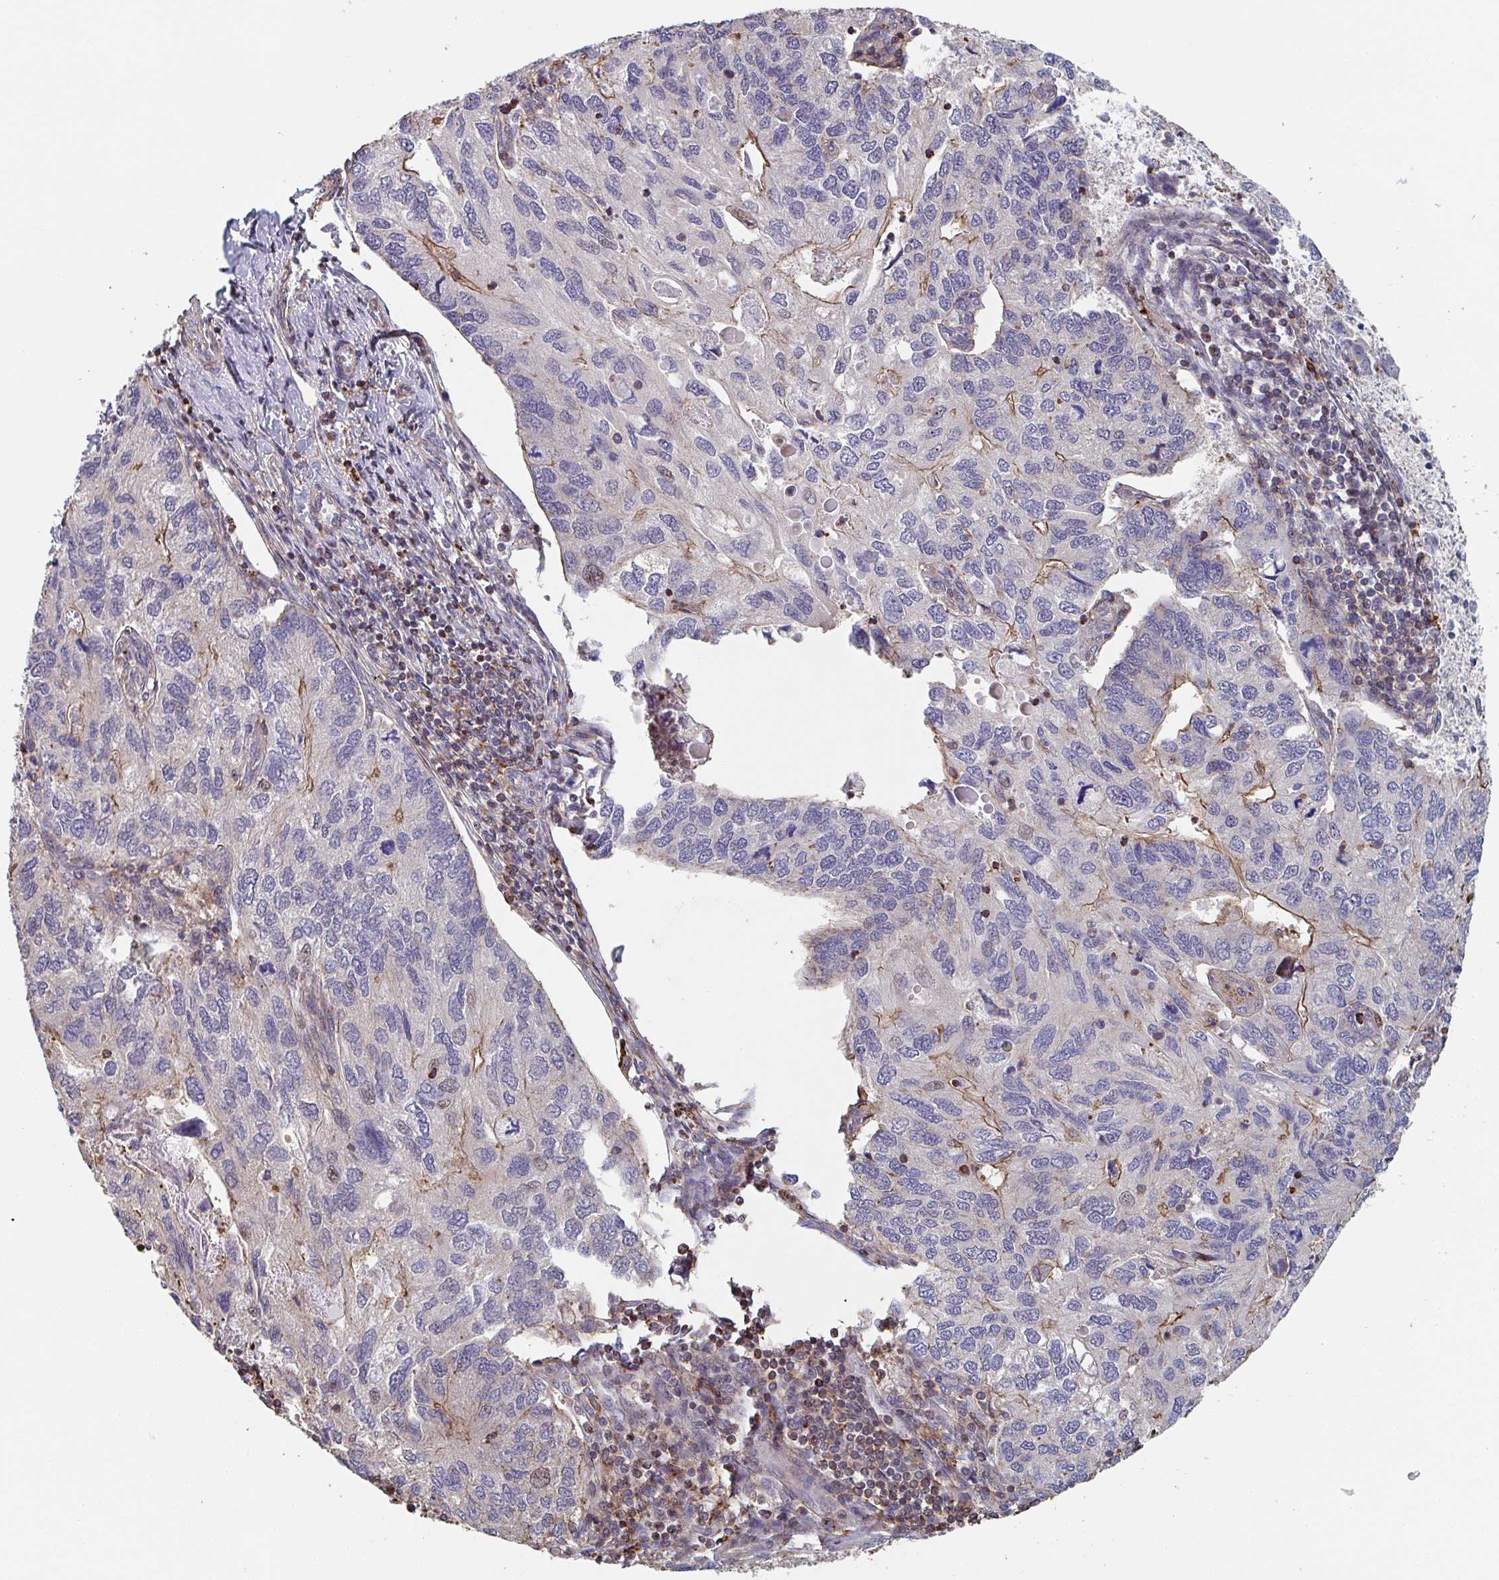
{"staining": {"intensity": "moderate", "quantity": "<25%", "location": "cytoplasmic/membranous"}, "tissue": "endometrial cancer", "cell_type": "Tumor cells", "image_type": "cancer", "snomed": [{"axis": "morphology", "description": "Carcinoma, NOS"}, {"axis": "topography", "description": "Uterus"}], "caption": "Endometrial cancer was stained to show a protein in brown. There is low levels of moderate cytoplasmic/membranous positivity in about <25% of tumor cells. Nuclei are stained in blue.", "gene": "FZD2", "patient": {"sex": "female", "age": 76}}